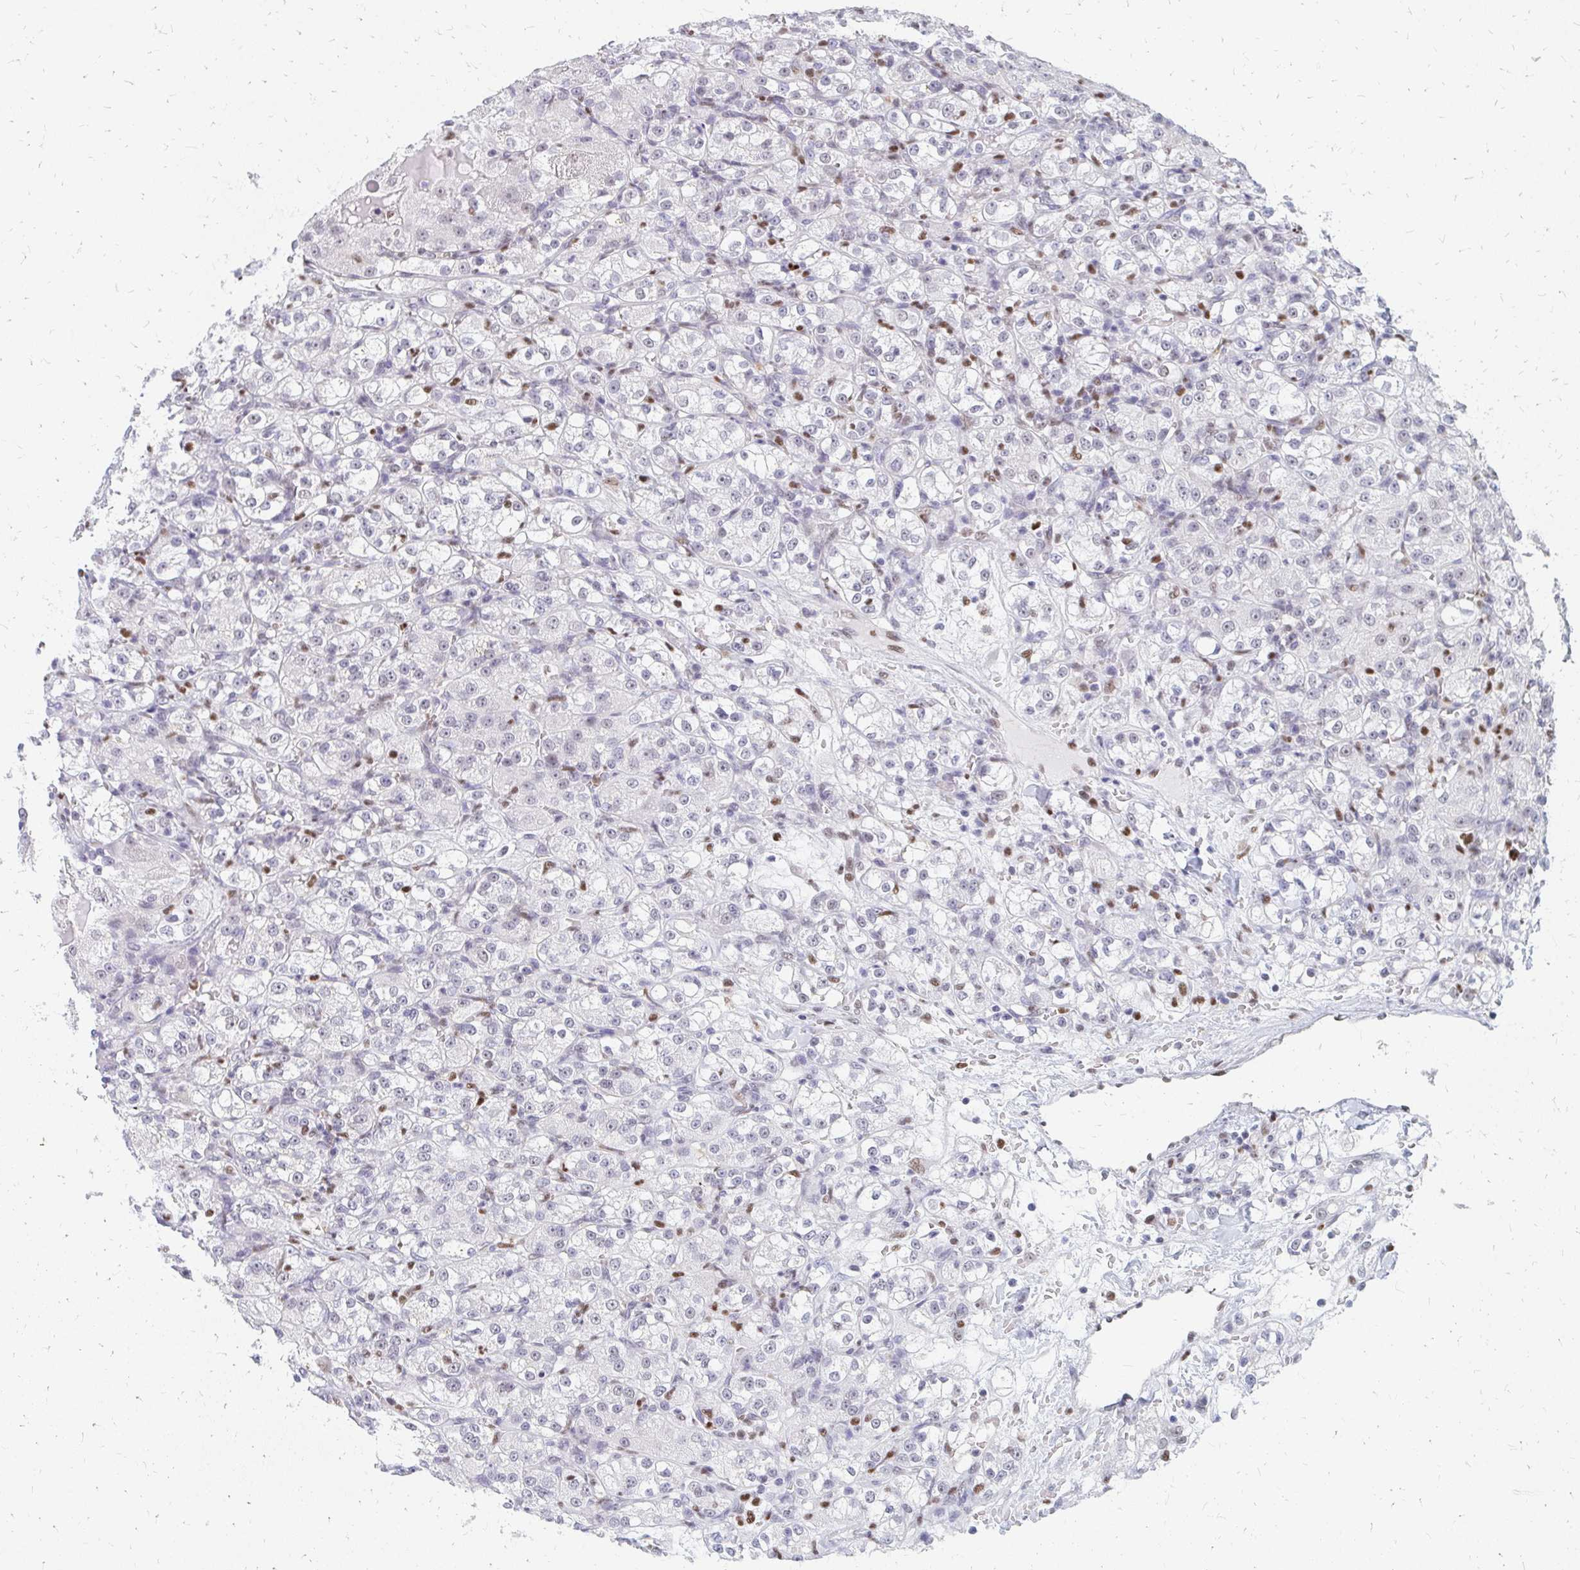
{"staining": {"intensity": "weak", "quantity": "<25%", "location": "nuclear"}, "tissue": "renal cancer", "cell_type": "Tumor cells", "image_type": "cancer", "snomed": [{"axis": "morphology", "description": "Normal tissue, NOS"}, {"axis": "morphology", "description": "Adenocarcinoma, NOS"}, {"axis": "topography", "description": "Kidney"}], "caption": "The photomicrograph displays no significant positivity in tumor cells of renal cancer. Brightfield microscopy of immunohistochemistry stained with DAB (3,3'-diaminobenzidine) (brown) and hematoxylin (blue), captured at high magnification.", "gene": "PLK3", "patient": {"sex": "male", "age": 61}}